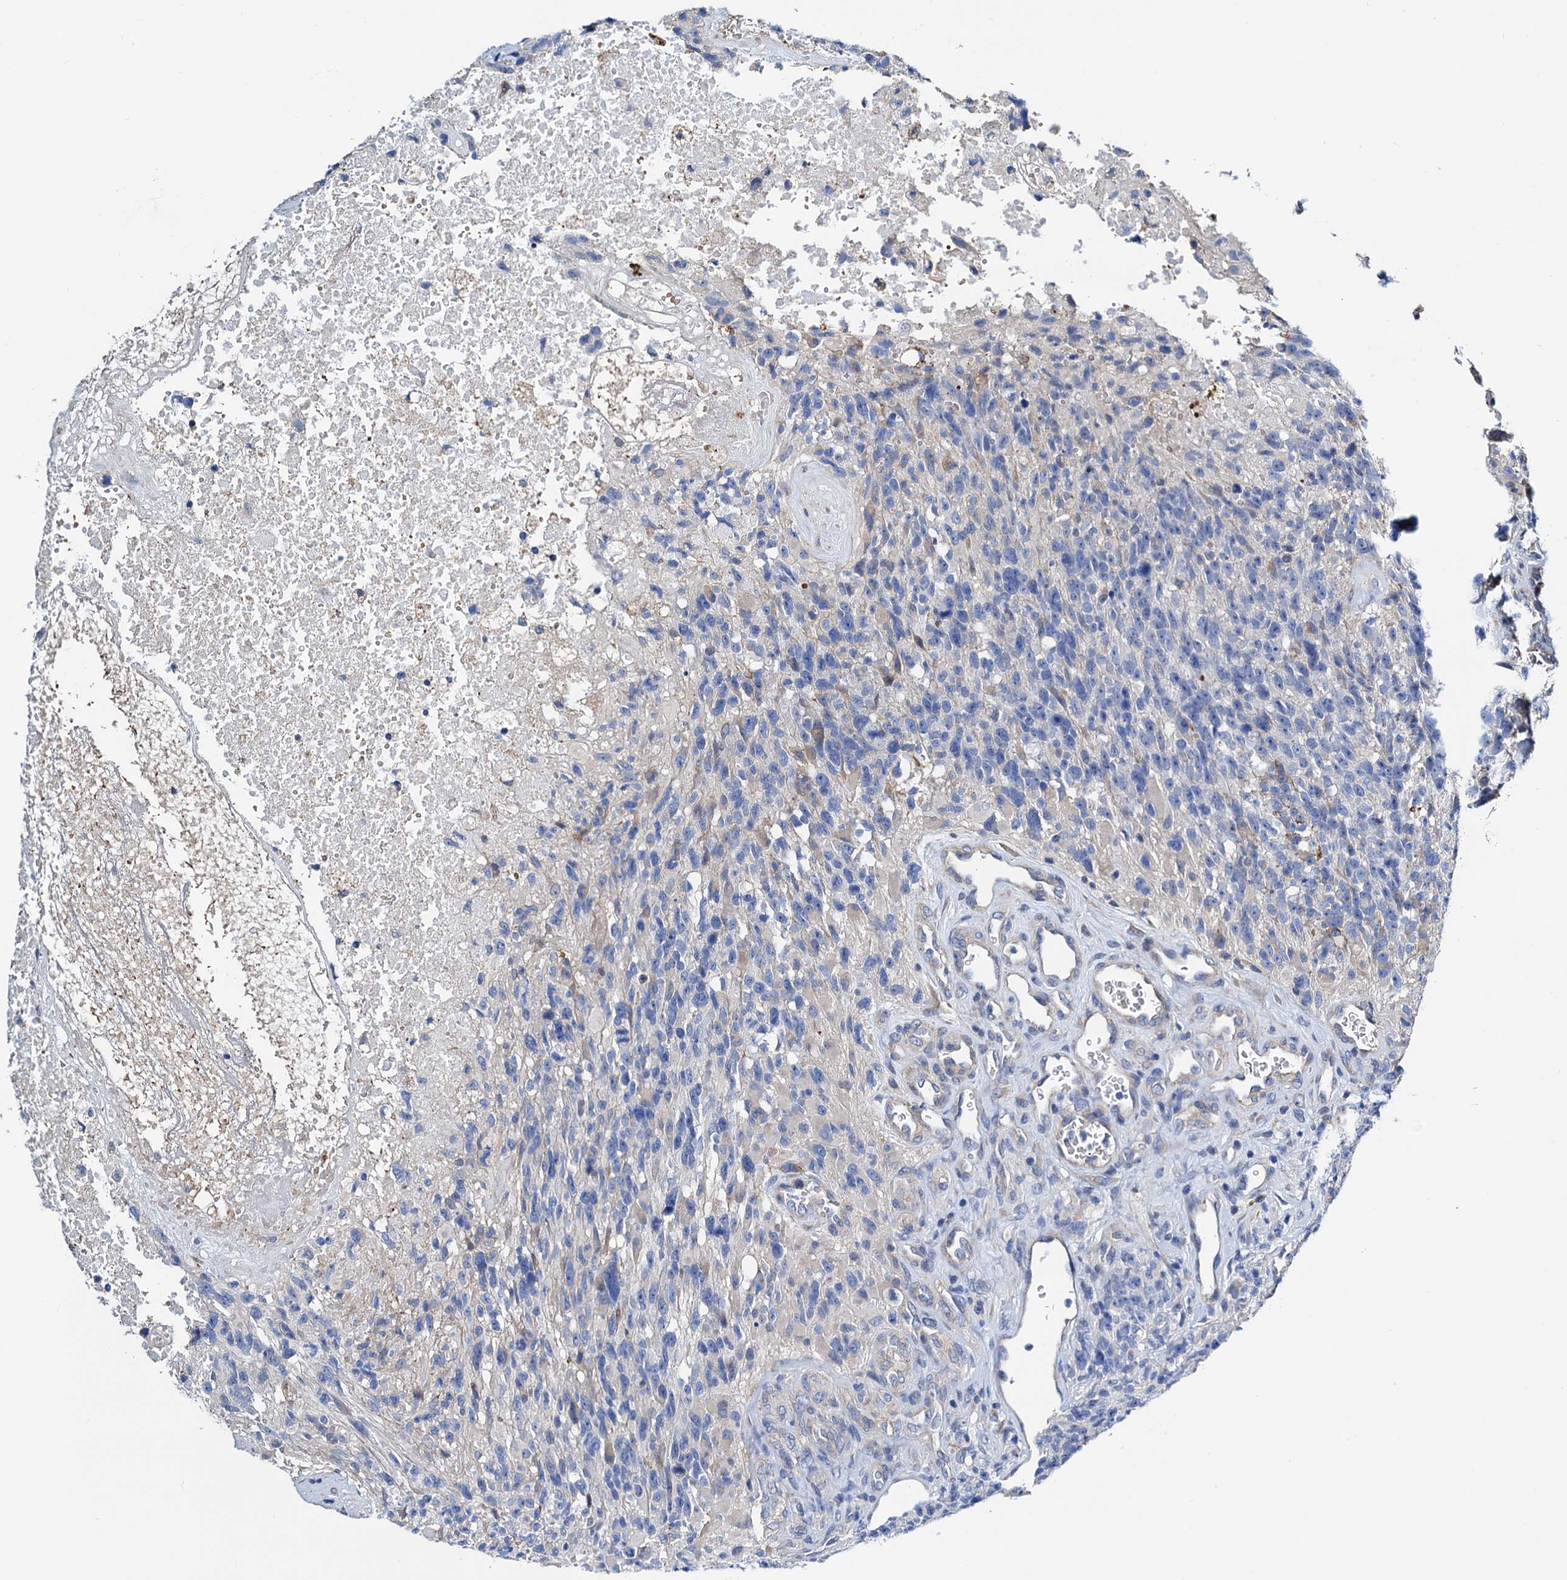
{"staining": {"intensity": "negative", "quantity": "none", "location": "none"}, "tissue": "glioma", "cell_type": "Tumor cells", "image_type": "cancer", "snomed": [{"axis": "morphology", "description": "Glioma, malignant, High grade"}, {"axis": "topography", "description": "Brain"}], "caption": "Tumor cells show no significant protein positivity in malignant glioma (high-grade).", "gene": "GCOM1", "patient": {"sex": "male", "age": 76}}